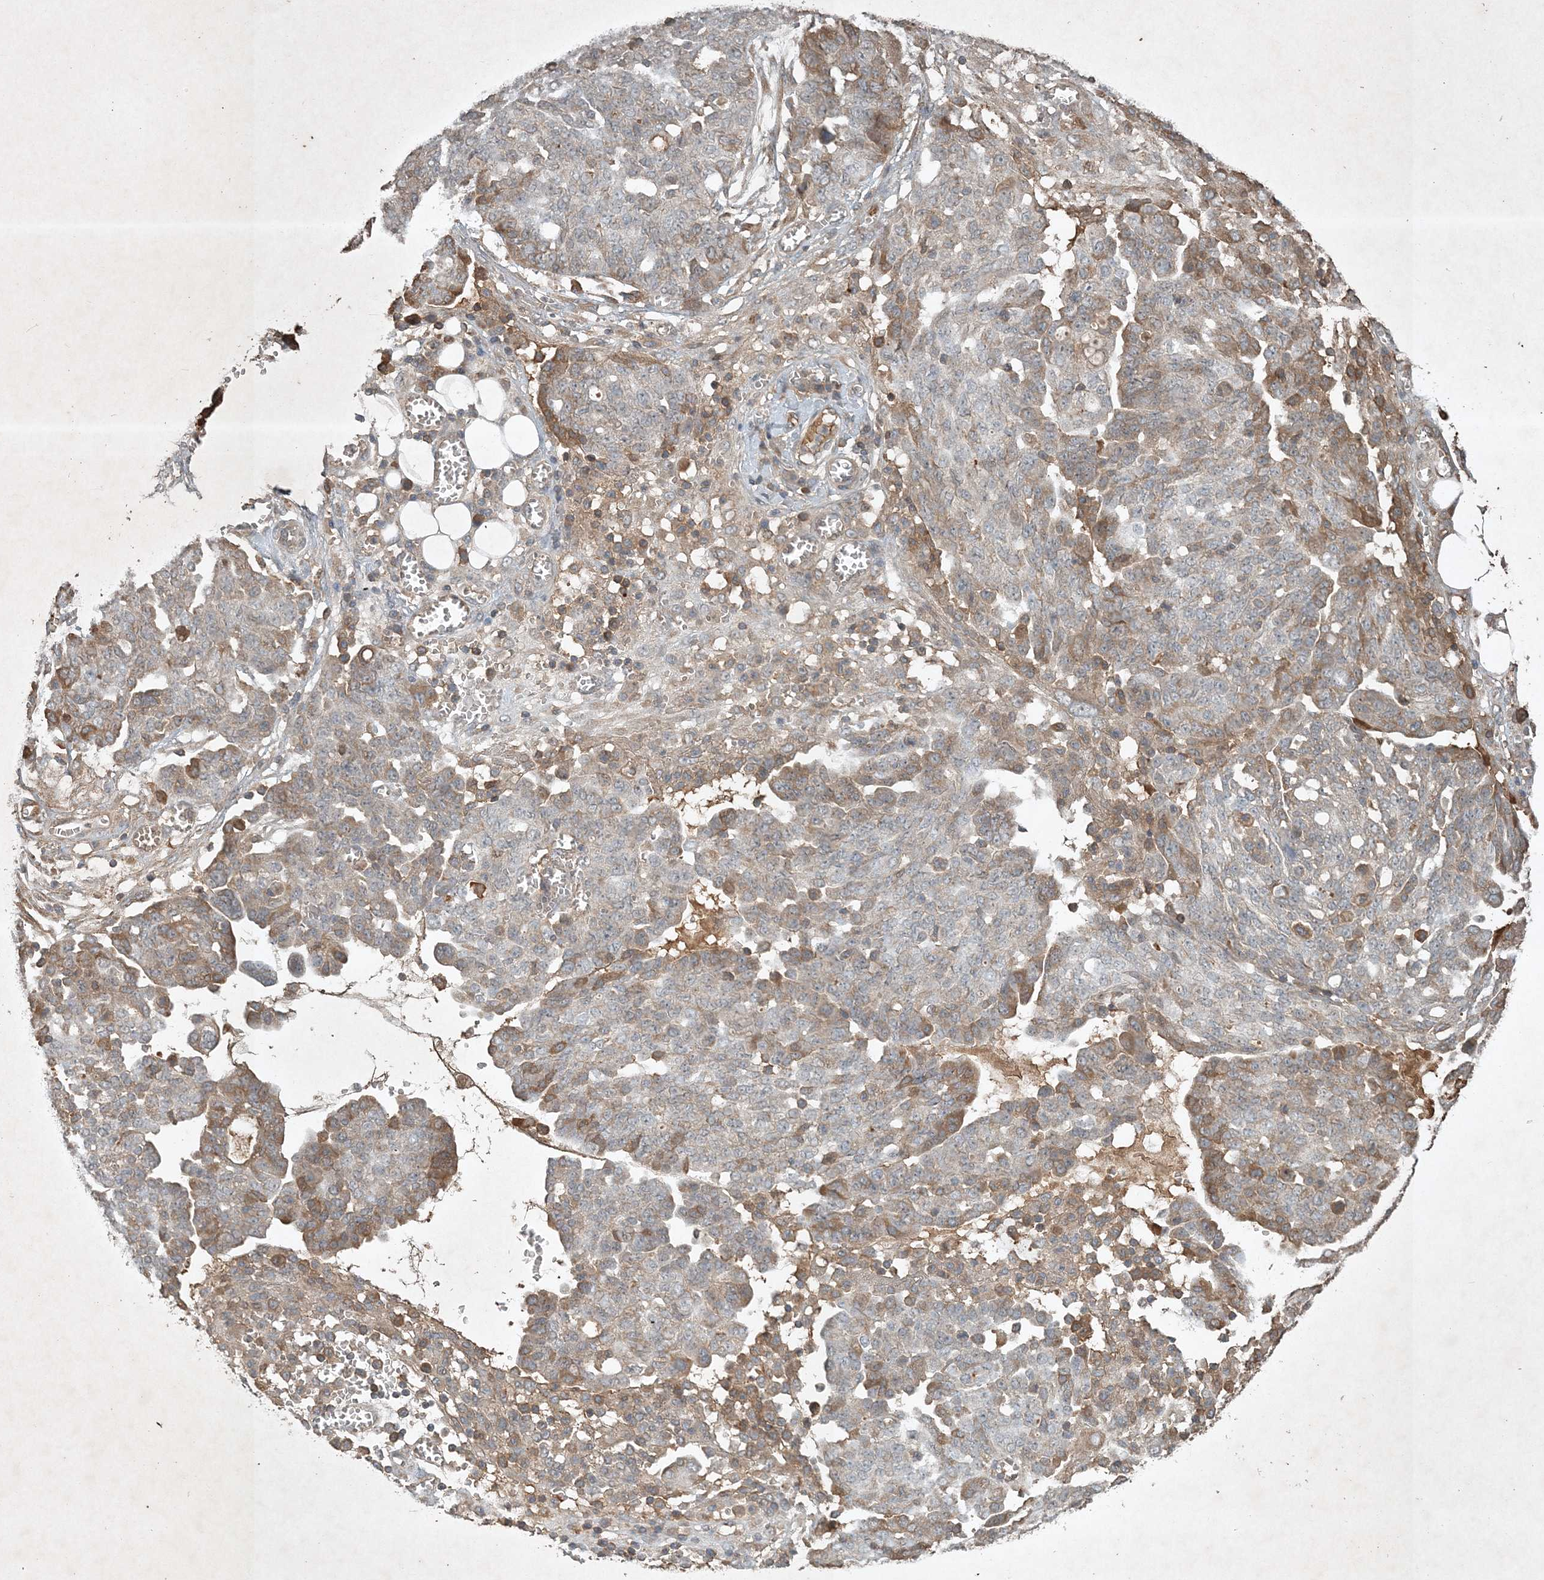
{"staining": {"intensity": "moderate", "quantity": "<25%", "location": "cytoplasmic/membranous"}, "tissue": "ovarian cancer", "cell_type": "Tumor cells", "image_type": "cancer", "snomed": [{"axis": "morphology", "description": "Cystadenocarcinoma, serous, NOS"}, {"axis": "topography", "description": "Soft tissue"}, {"axis": "topography", "description": "Ovary"}], "caption": "An image showing moderate cytoplasmic/membranous positivity in approximately <25% of tumor cells in serous cystadenocarcinoma (ovarian), as visualized by brown immunohistochemical staining.", "gene": "TNFAIP6", "patient": {"sex": "female", "age": 57}}